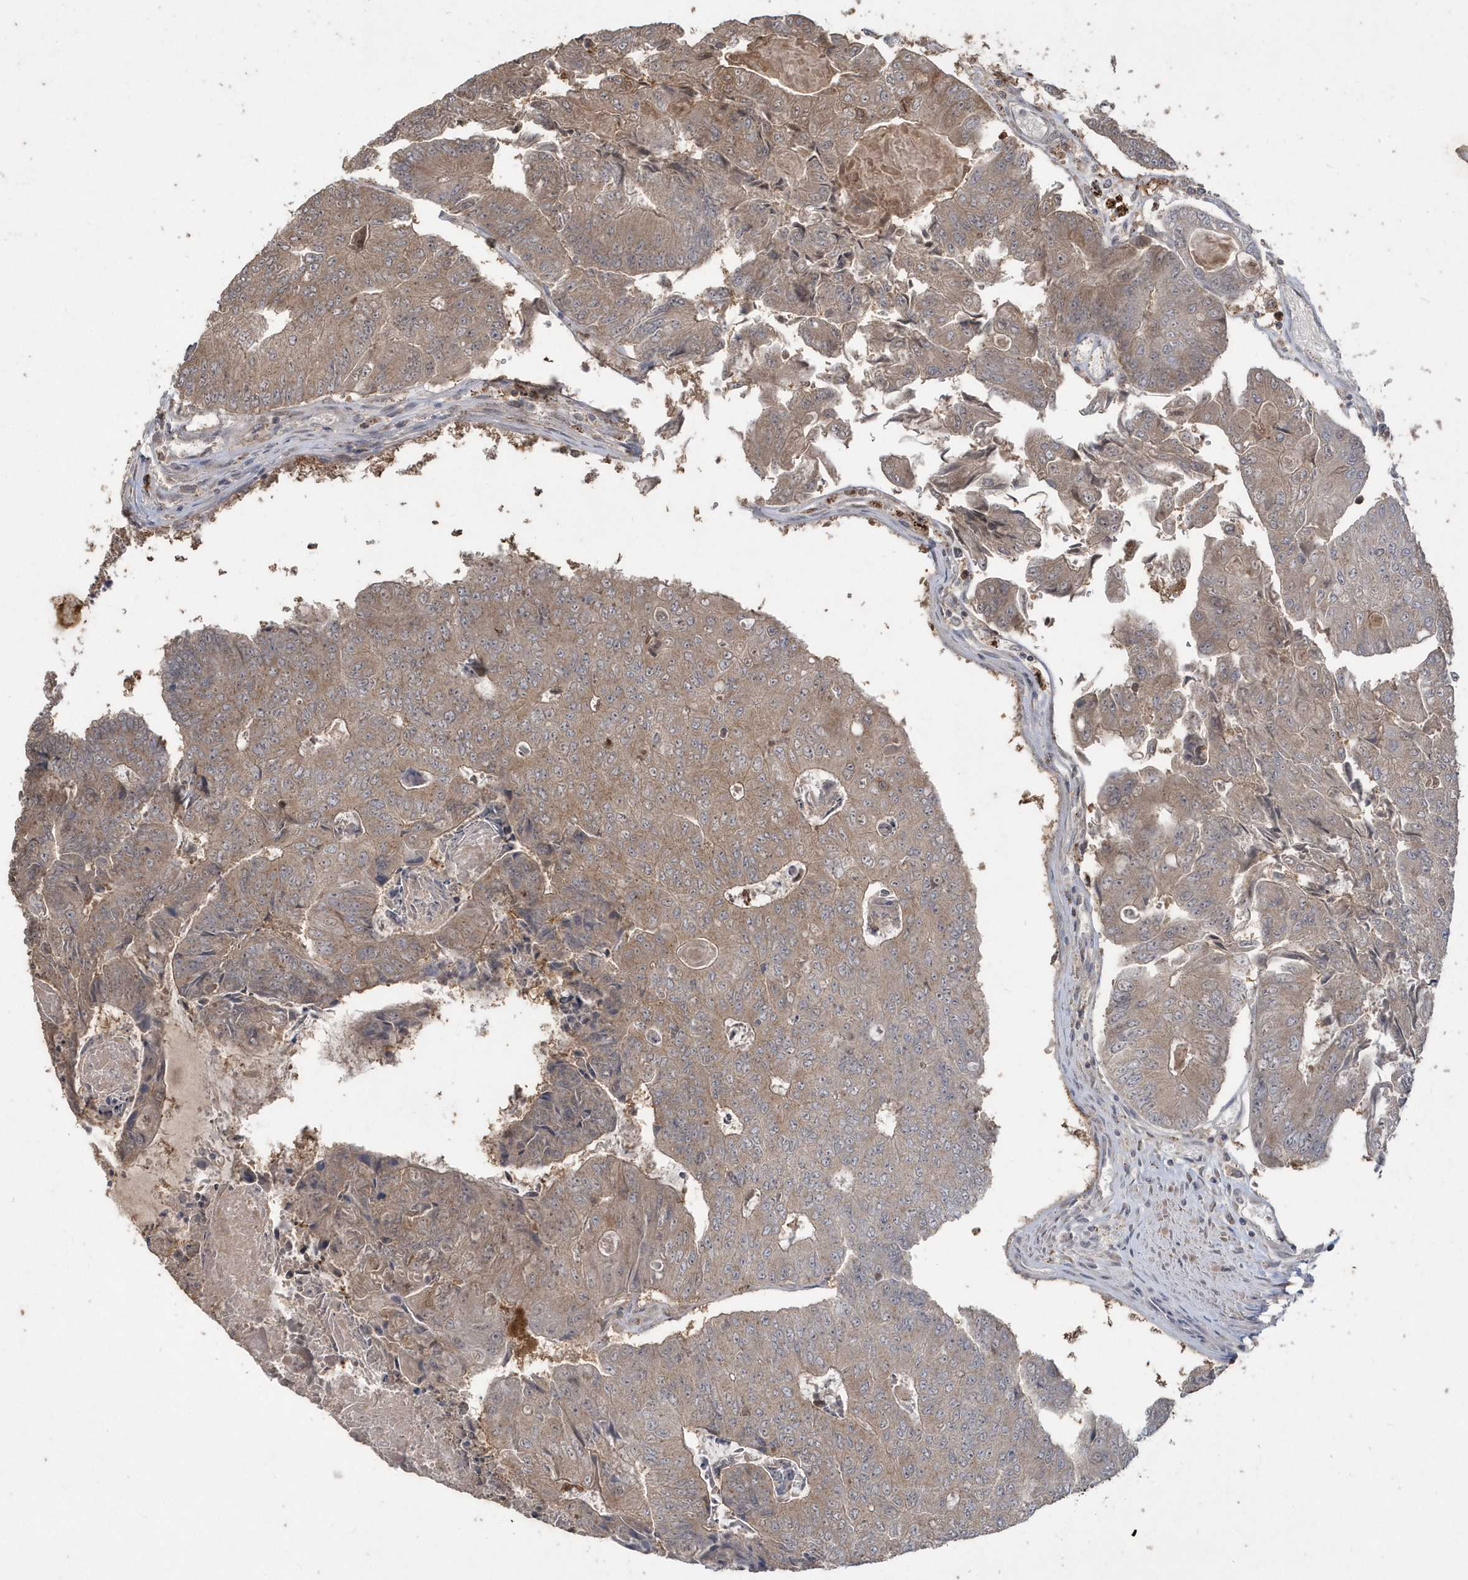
{"staining": {"intensity": "moderate", "quantity": ">75%", "location": "cytoplasmic/membranous"}, "tissue": "colorectal cancer", "cell_type": "Tumor cells", "image_type": "cancer", "snomed": [{"axis": "morphology", "description": "Adenocarcinoma, NOS"}, {"axis": "topography", "description": "Colon"}], "caption": "Immunohistochemistry photomicrograph of neoplastic tissue: colorectal cancer stained using immunohistochemistry reveals medium levels of moderate protein expression localized specifically in the cytoplasmic/membranous of tumor cells, appearing as a cytoplasmic/membranous brown color.", "gene": "GEMIN6", "patient": {"sex": "female", "age": 67}}